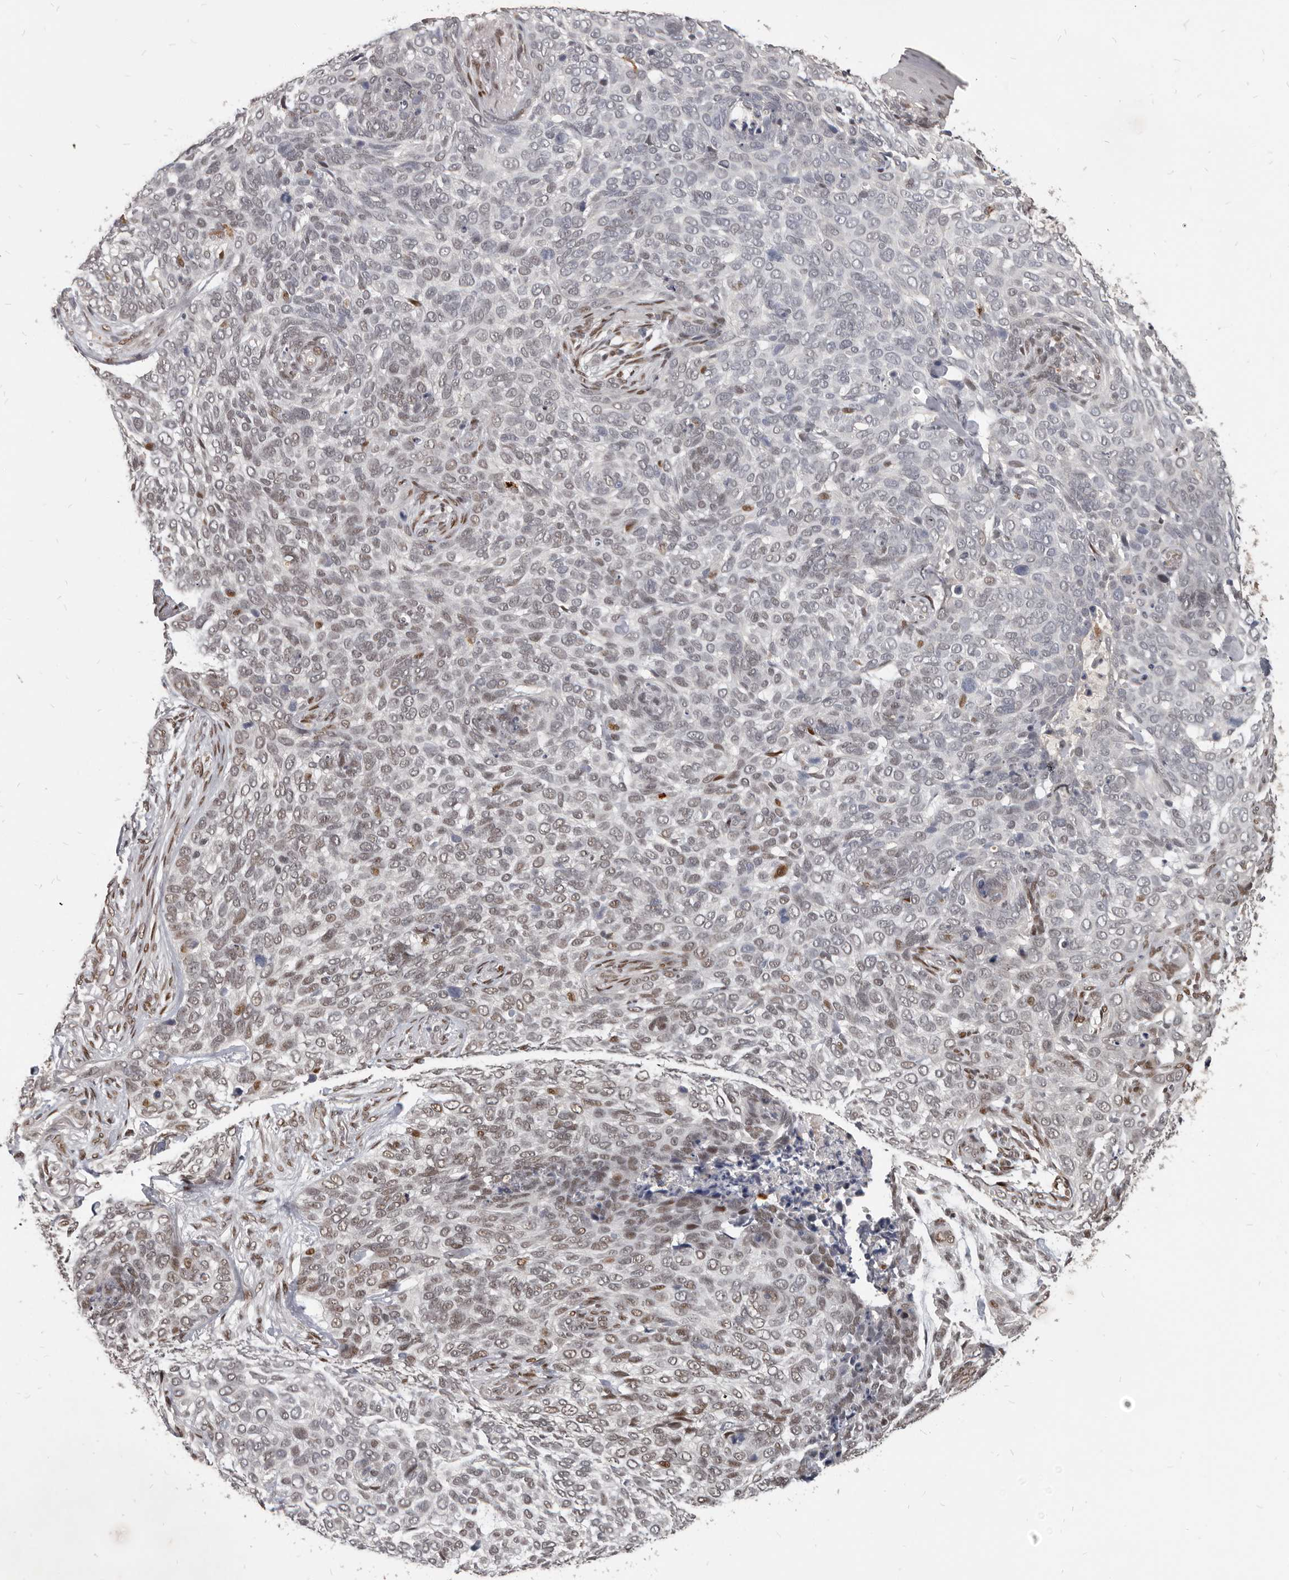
{"staining": {"intensity": "weak", "quantity": "25%-75%", "location": "nuclear"}, "tissue": "skin cancer", "cell_type": "Tumor cells", "image_type": "cancer", "snomed": [{"axis": "morphology", "description": "Basal cell carcinoma"}, {"axis": "topography", "description": "Skin"}], "caption": "Tumor cells reveal low levels of weak nuclear staining in about 25%-75% of cells in human basal cell carcinoma (skin).", "gene": "ATF5", "patient": {"sex": "female", "age": 64}}